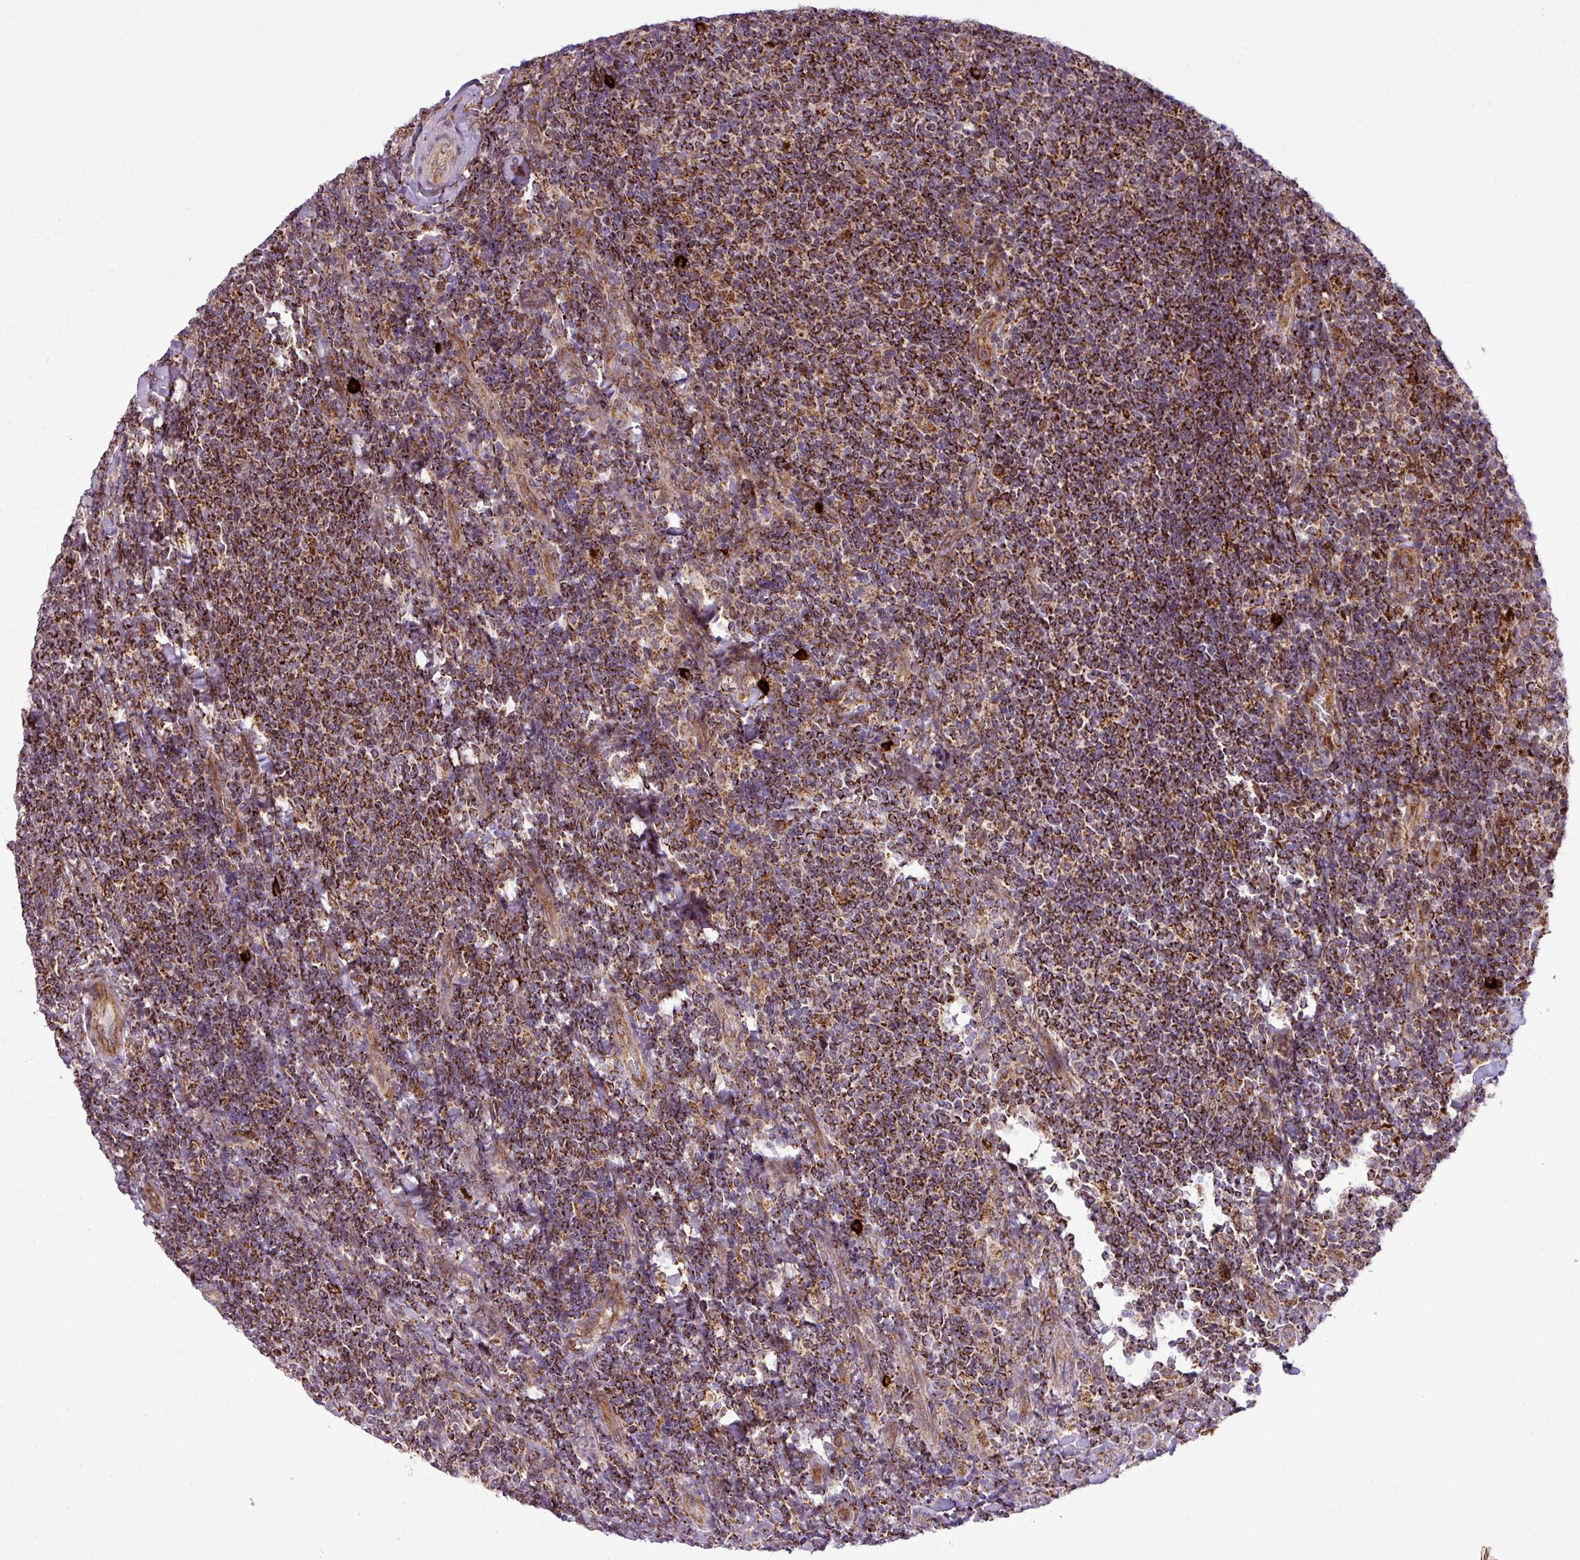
{"staining": {"intensity": "strong", "quantity": ">75%", "location": "cytoplasmic/membranous"}, "tissue": "lymphoma", "cell_type": "Tumor cells", "image_type": "cancer", "snomed": [{"axis": "morphology", "description": "Malignant lymphoma, non-Hodgkin's type, Low grade"}, {"axis": "topography", "description": "Lymph node"}], "caption": "Low-grade malignant lymphoma, non-Hodgkin's type tissue demonstrates strong cytoplasmic/membranous expression in approximately >75% of tumor cells, visualized by immunohistochemistry.", "gene": "ZNF569", "patient": {"sex": "male", "age": 52}}